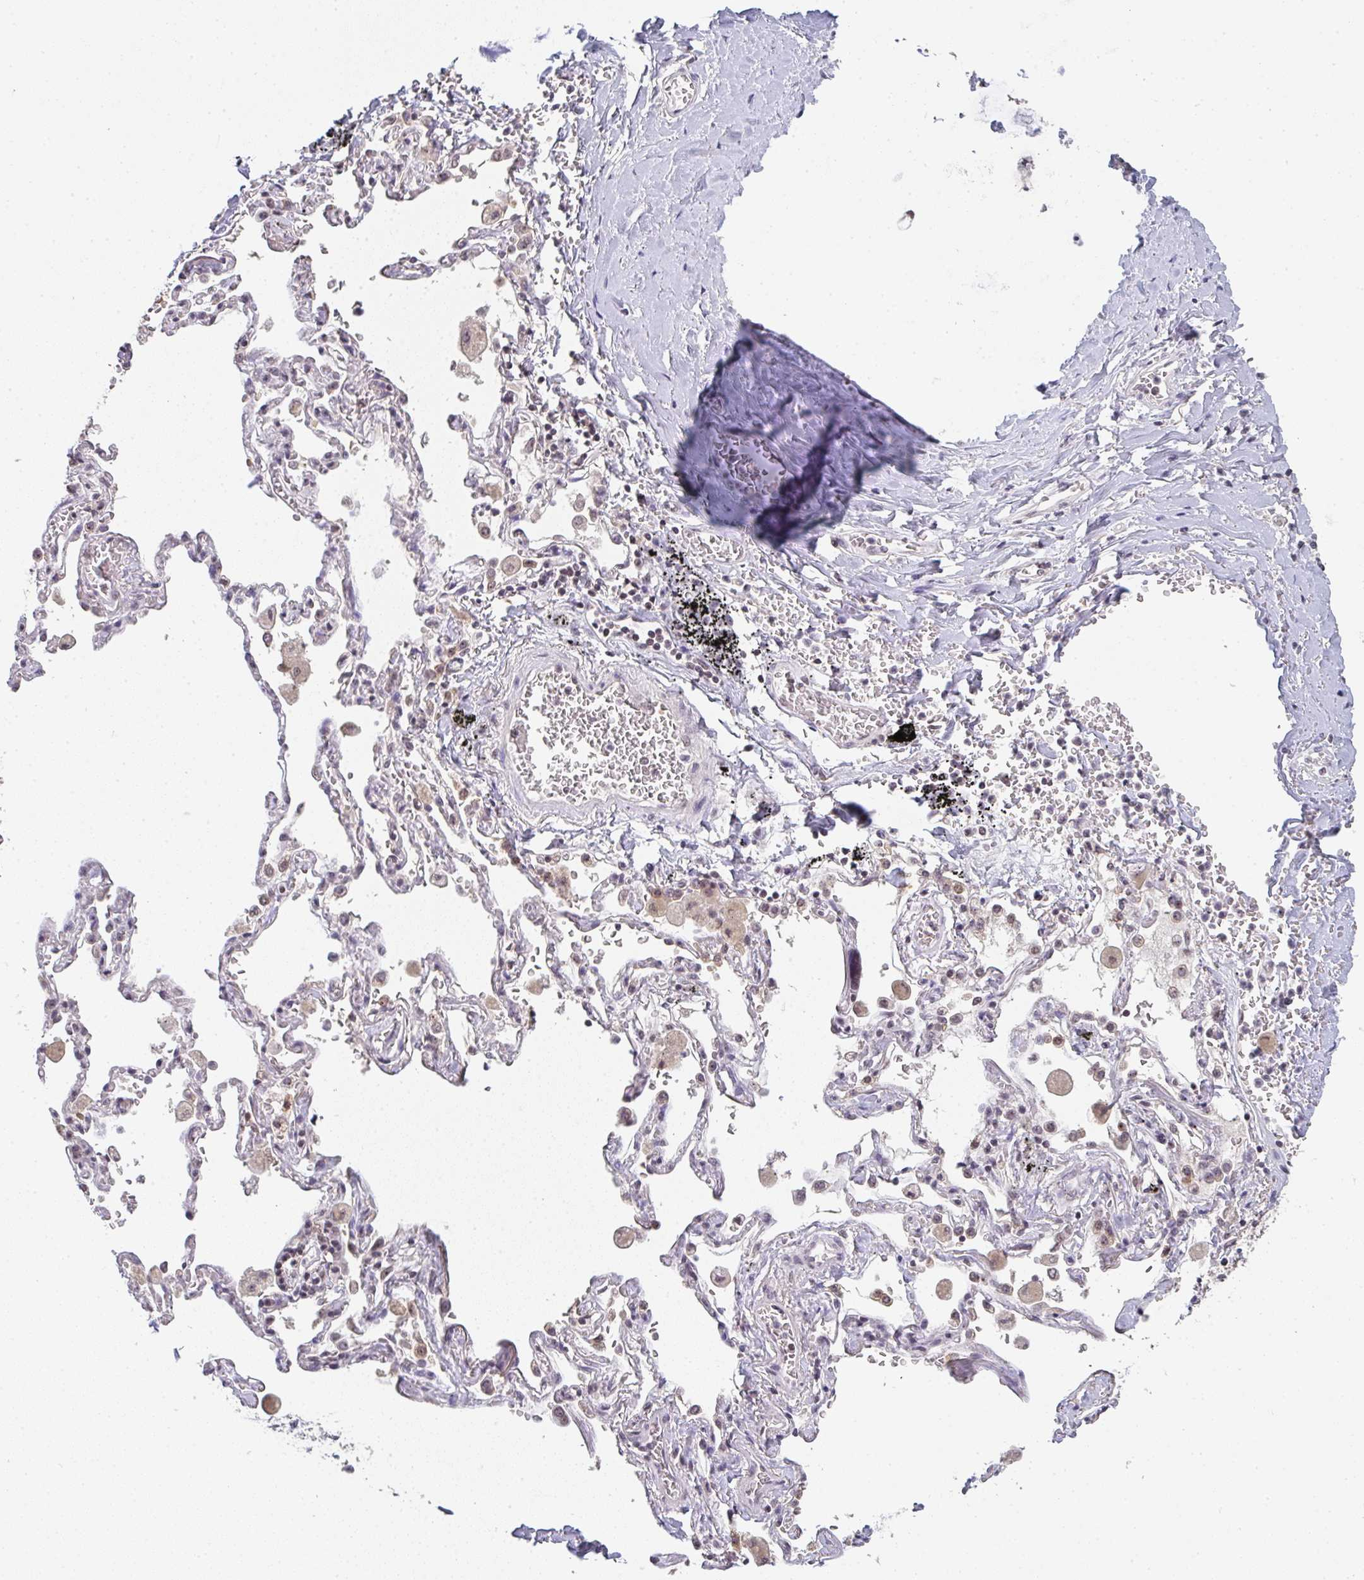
{"staining": {"intensity": "negative", "quantity": "none", "location": "none"}, "tissue": "adipose tissue", "cell_type": "Adipocytes", "image_type": "normal", "snomed": [{"axis": "morphology", "description": "Normal tissue, NOS"}, {"axis": "morphology", "description": "Degeneration, NOS"}, {"axis": "topography", "description": "Cartilage tissue"}, {"axis": "topography", "description": "Lung"}], "caption": "DAB (3,3'-diaminobenzidine) immunohistochemical staining of normal adipose tissue demonstrates no significant staining in adipocytes.", "gene": "DKC1", "patient": {"sex": "female", "age": 61}}